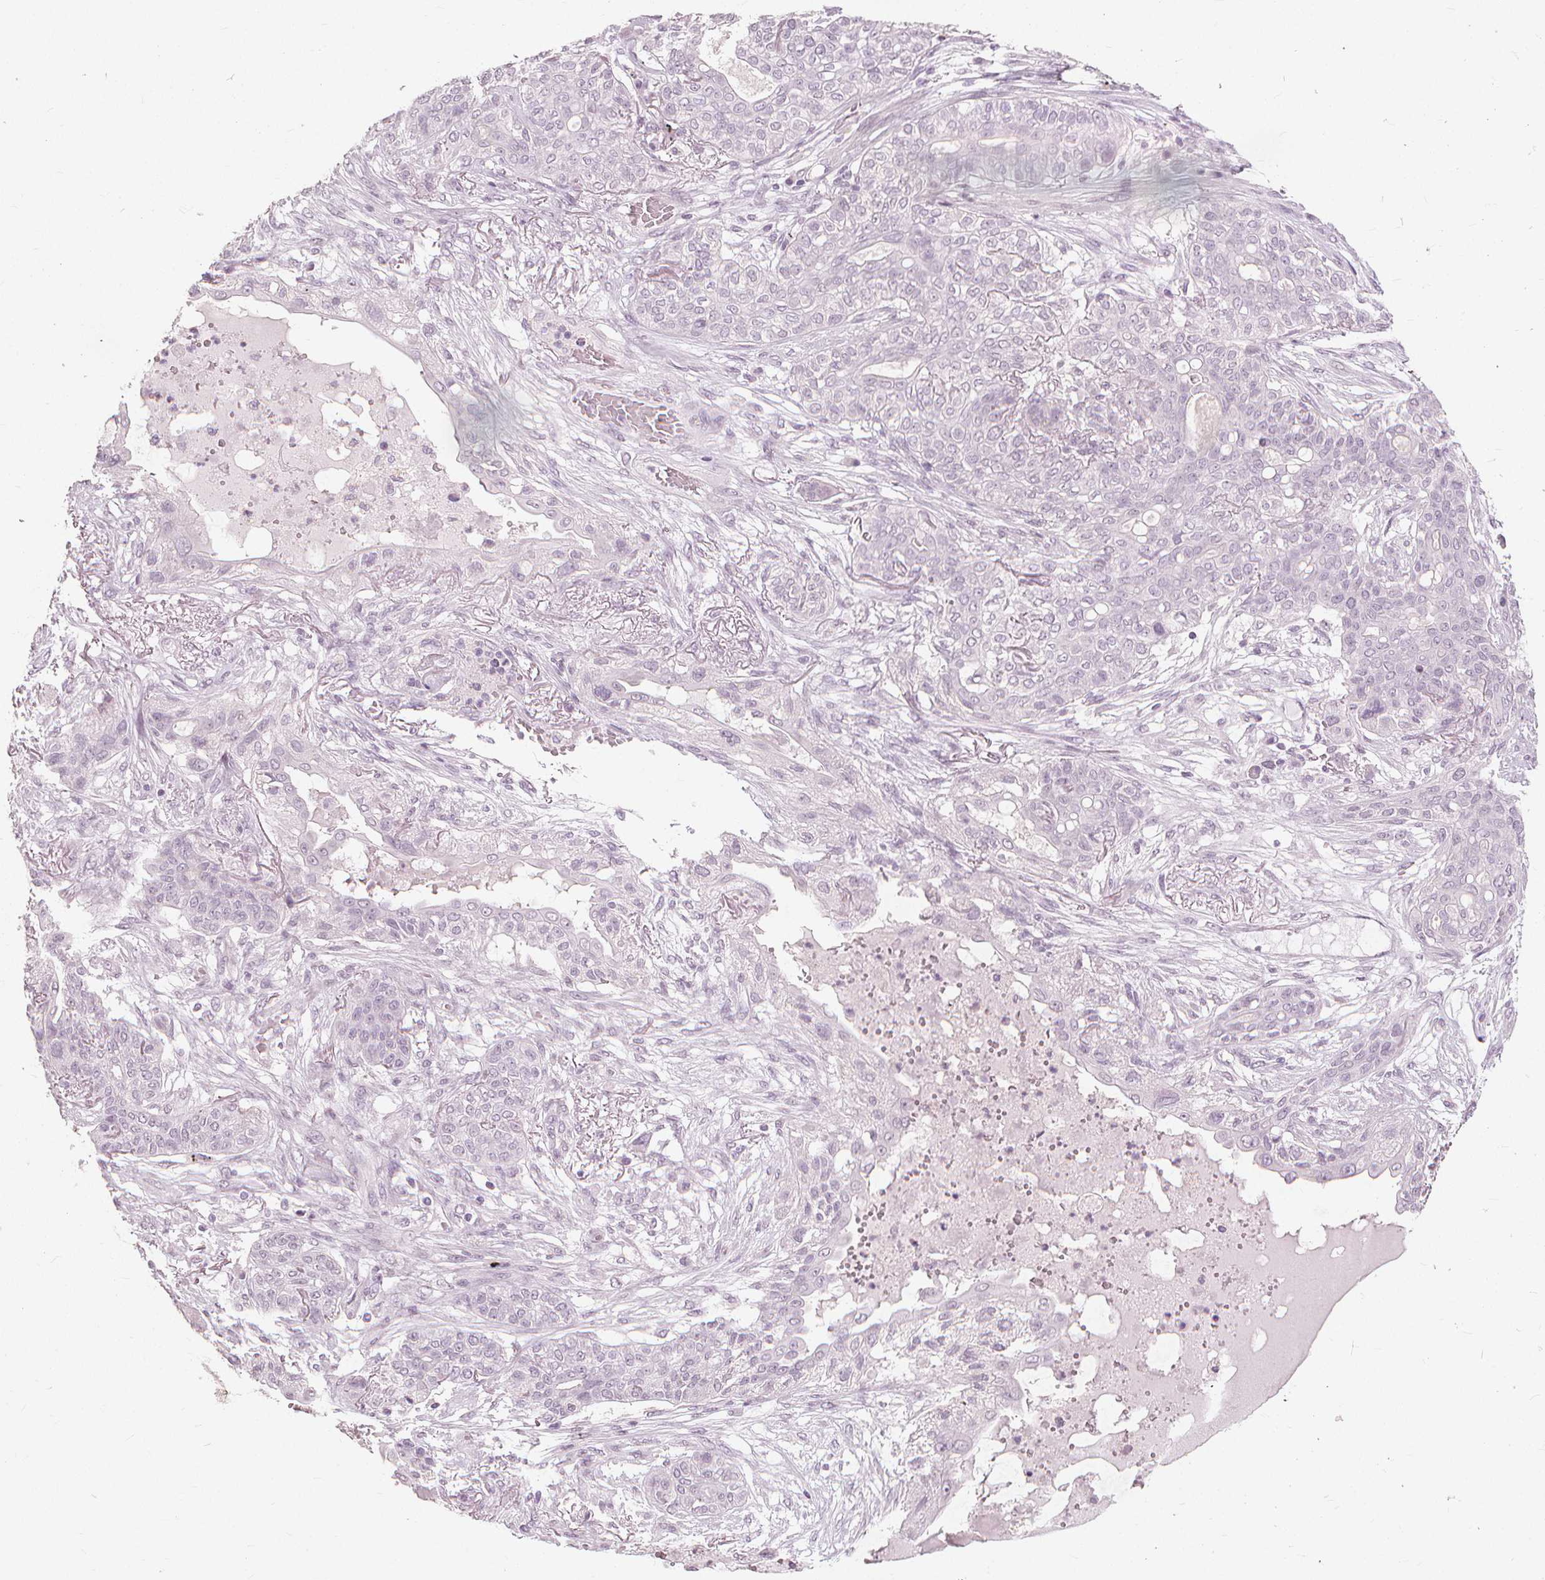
{"staining": {"intensity": "negative", "quantity": "none", "location": "none"}, "tissue": "lung cancer", "cell_type": "Tumor cells", "image_type": "cancer", "snomed": [{"axis": "morphology", "description": "Squamous cell carcinoma, NOS"}, {"axis": "topography", "description": "Lung"}], "caption": "Immunohistochemical staining of human lung cancer demonstrates no significant staining in tumor cells. (Stains: DAB (3,3'-diaminobenzidine) immunohistochemistry with hematoxylin counter stain, Microscopy: brightfield microscopy at high magnification).", "gene": "SFTPD", "patient": {"sex": "female", "age": 70}}